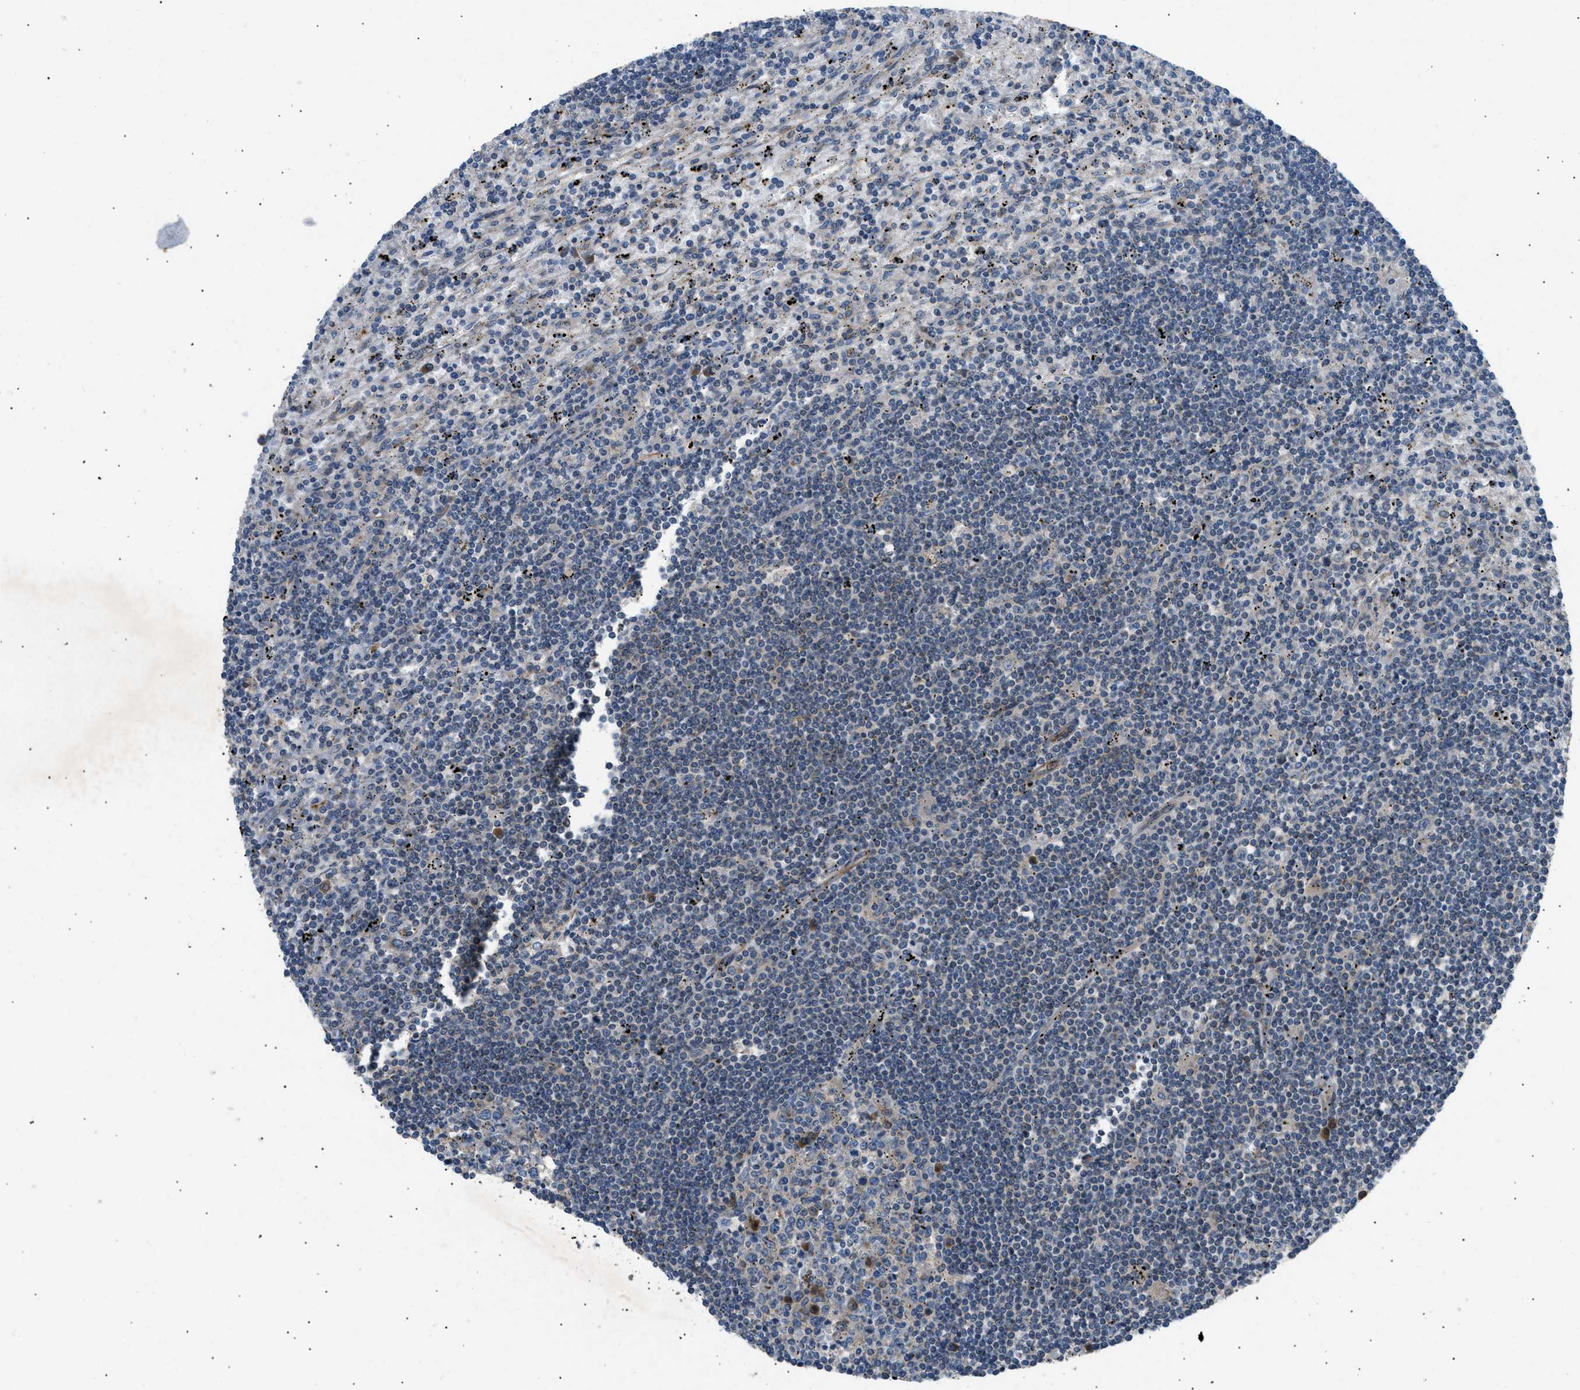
{"staining": {"intensity": "negative", "quantity": "none", "location": "none"}, "tissue": "lymphoma", "cell_type": "Tumor cells", "image_type": "cancer", "snomed": [{"axis": "morphology", "description": "Malignant lymphoma, non-Hodgkin's type, Low grade"}, {"axis": "topography", "description": "Spleen"}], "caption": "Human low-grade malignant lymphoma, non-Hodgkin's type stained for a protein using immunohistochemistry shows no staining in tumor cells.", "gene": "LYSMD3", "patient": {"sex": "male", "age": 76}}